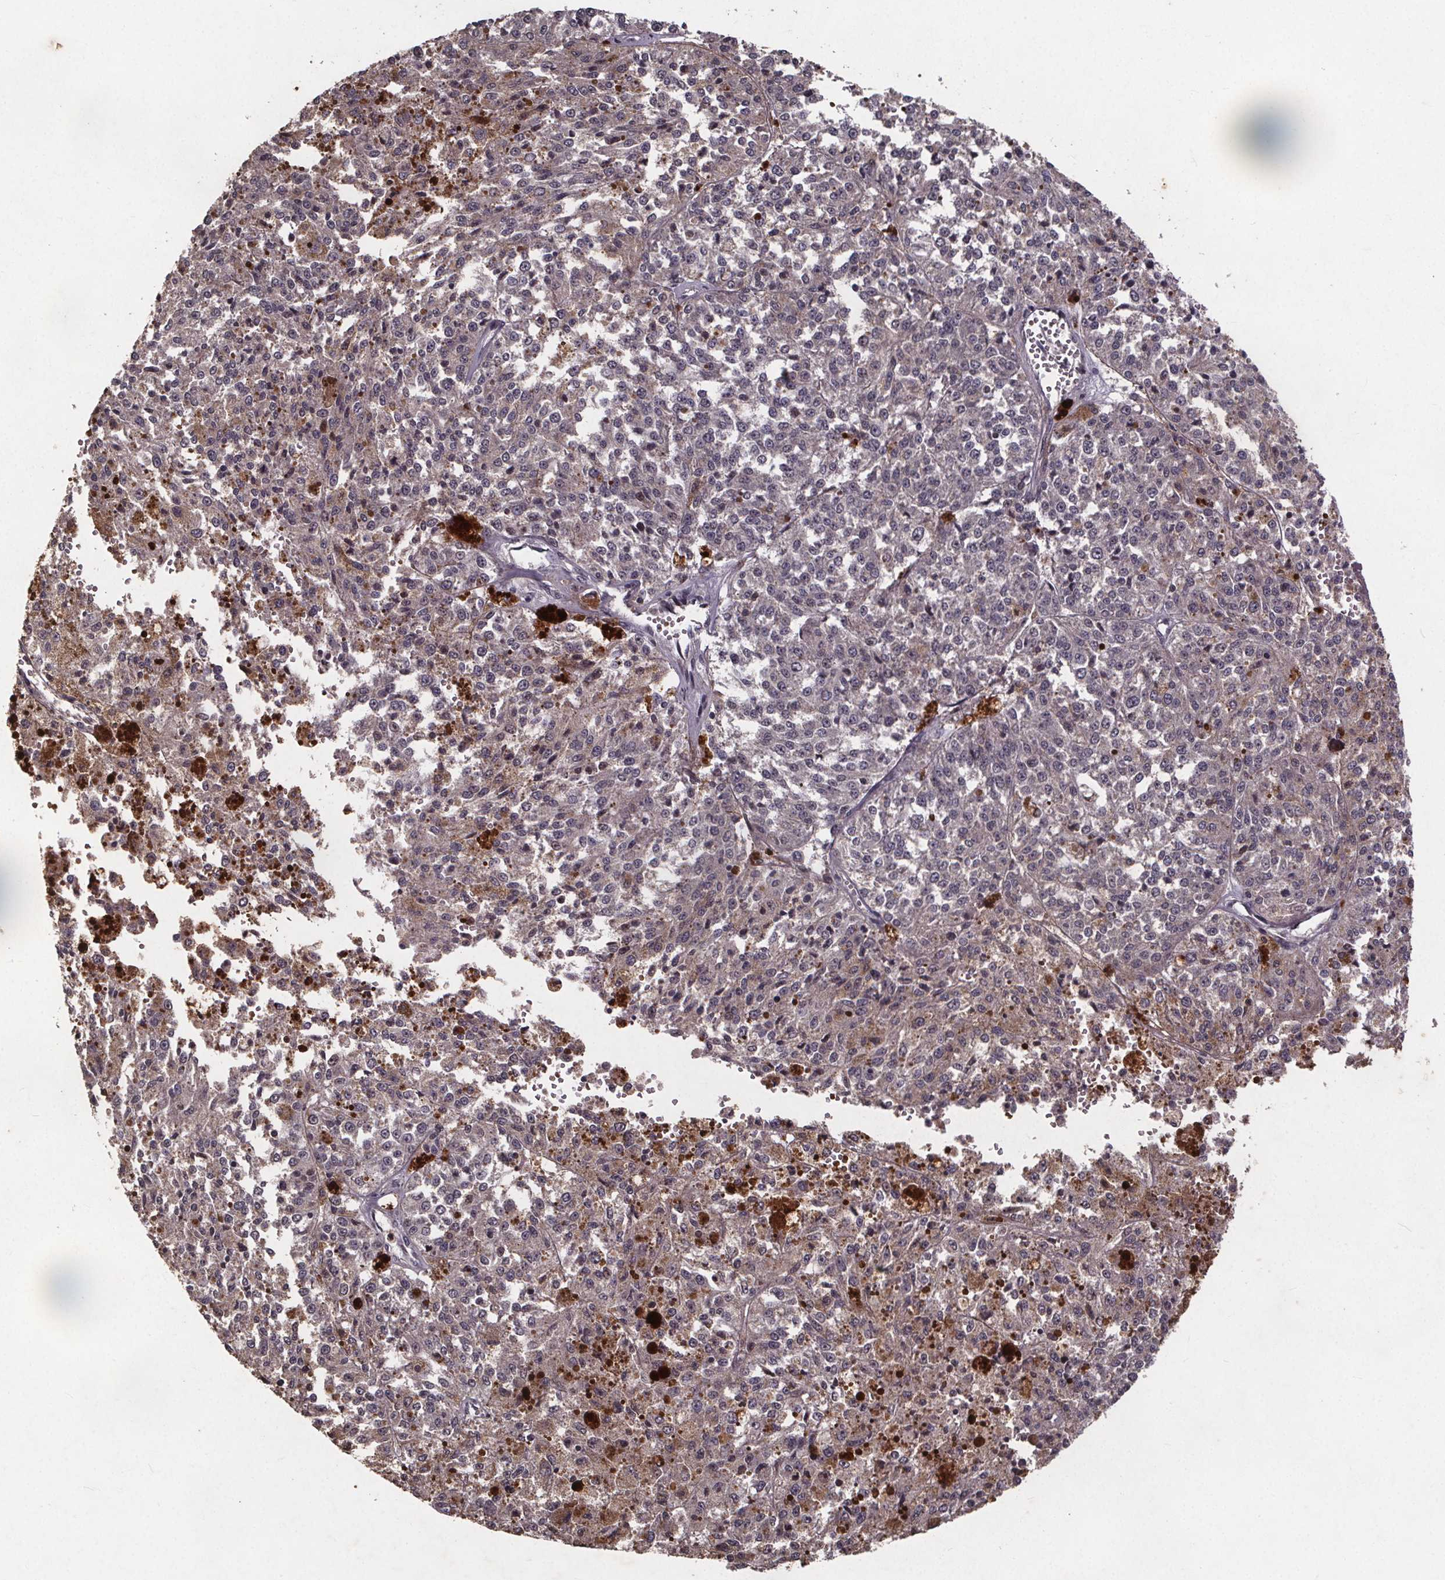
{"staining": {"intensity": "negative", "quantity": "none", "location": "none"}, "tissue": "melanoma", "cell_type": "Tumor cells", "image_type": "cancer", "snomed": [{"axis": "morphology", "description": "Malignant melanoma, Metastatic site"}, {"axis": "topography", "description": "Lymph node"}], "caption": "This micrograph is of malignant melanoma (metastatic site) stained with immunohistochemistry to label a protein in brown with the nuclei are counter-stained blue. There is no positivity in tumor cells.", "gene": "GPX3", "patient": {"sex": "female", "age": 64}}